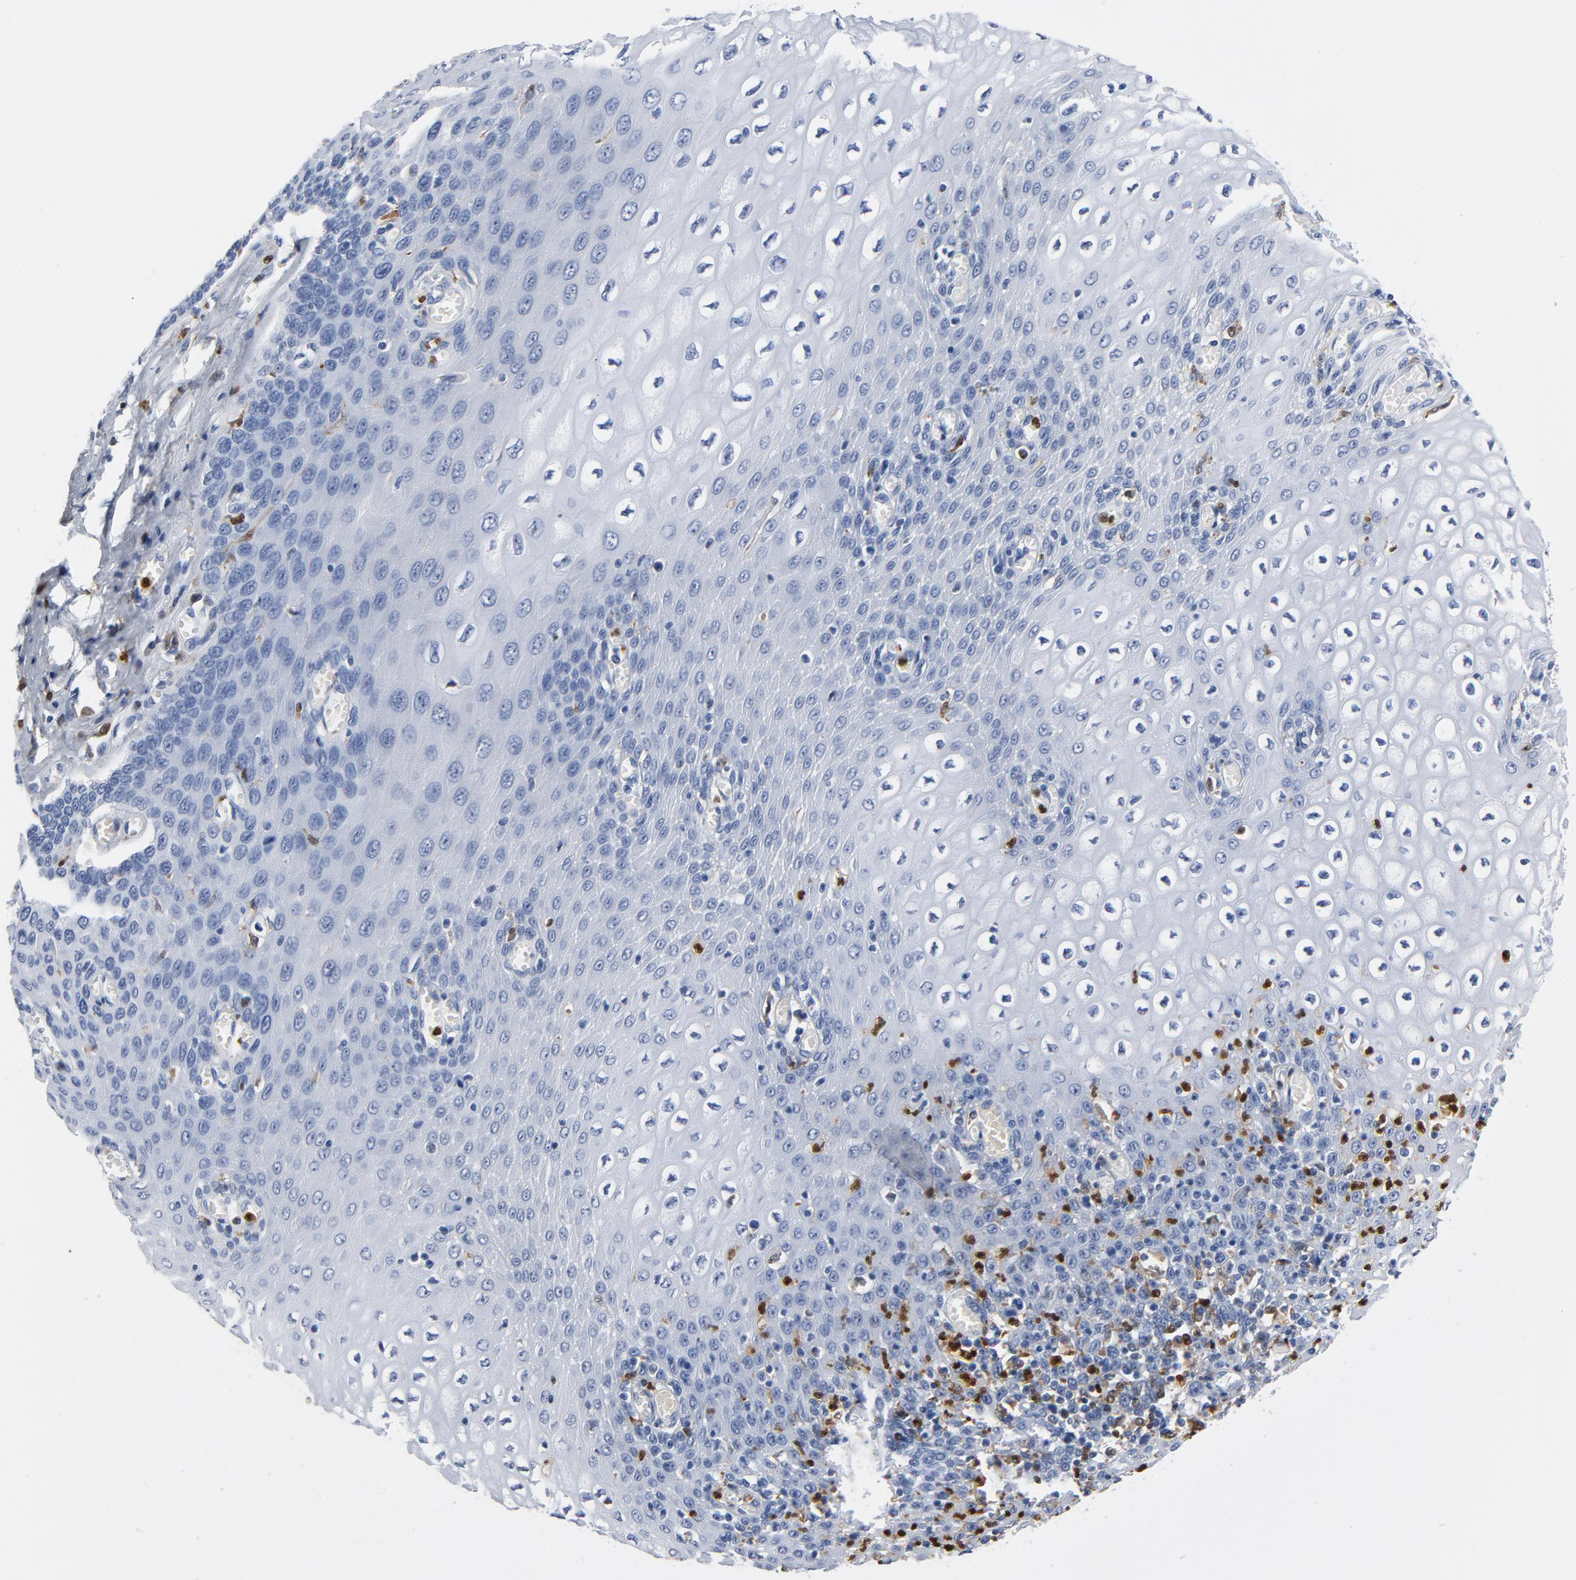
{"staining": {"intensity": "negative", "quantity": "none", "location": "none"}, "tissue": "esophagus", "cell_type": "Squamous epithelial cells", "image_type": "normal", "snomed": [{"axis": "morphology", "description": "Normal tissue, NOS"}, {"axis": "topography", "description": "Esophagus"}], "caption": "An IHC image of benign esophagus is shown. There is no staining in squamous epithelial cells of esophagus. (Immunohistochemistry, brightfield microscopy, high magnification).", "gene": "NCF1", "patient": {"sex": "male", "age": 65}}